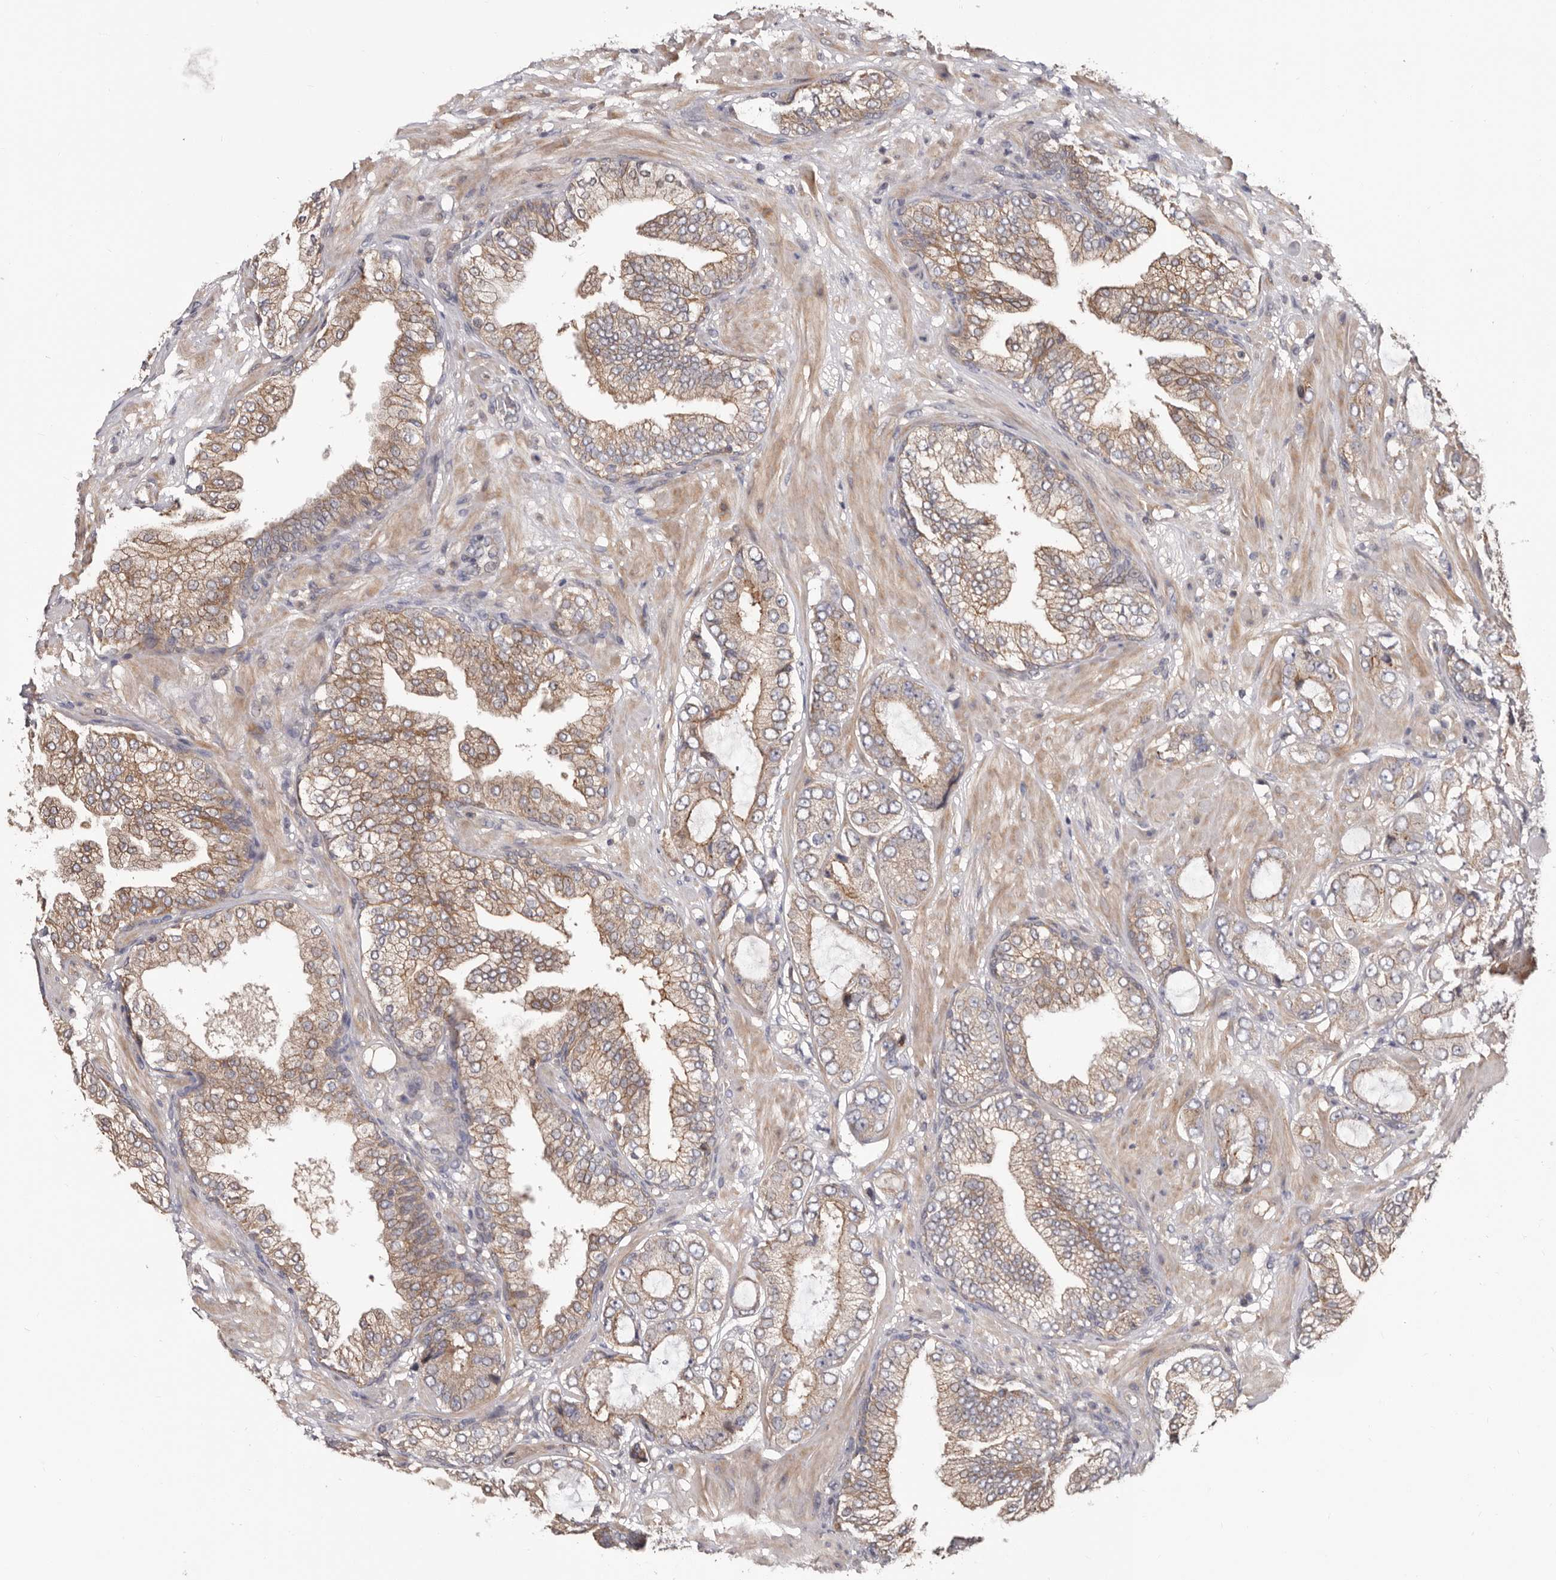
{"staining": {"intensity": "weak", "quantity": "25%-75%", "location": "cytoplasmic/membranous"}, "tissue": "prostate cancer", "cell_type": "Tumor cells", "image_type": "cancer", "snomed": [{"axis": "morphology", "description": "Adenocarcinoma, High grade"}, {"axis": "topography", "description": "Prostate"}], "caption": "Prostate high-grade adenocarcinoma was stained to show a protein in brown. There is low levels of weak cytoplasmic/membranous positivity in approximately 25%-75% of tumor cells.", "gene": "TMUB1", "patient": {"sex": "male", "age": 59}}